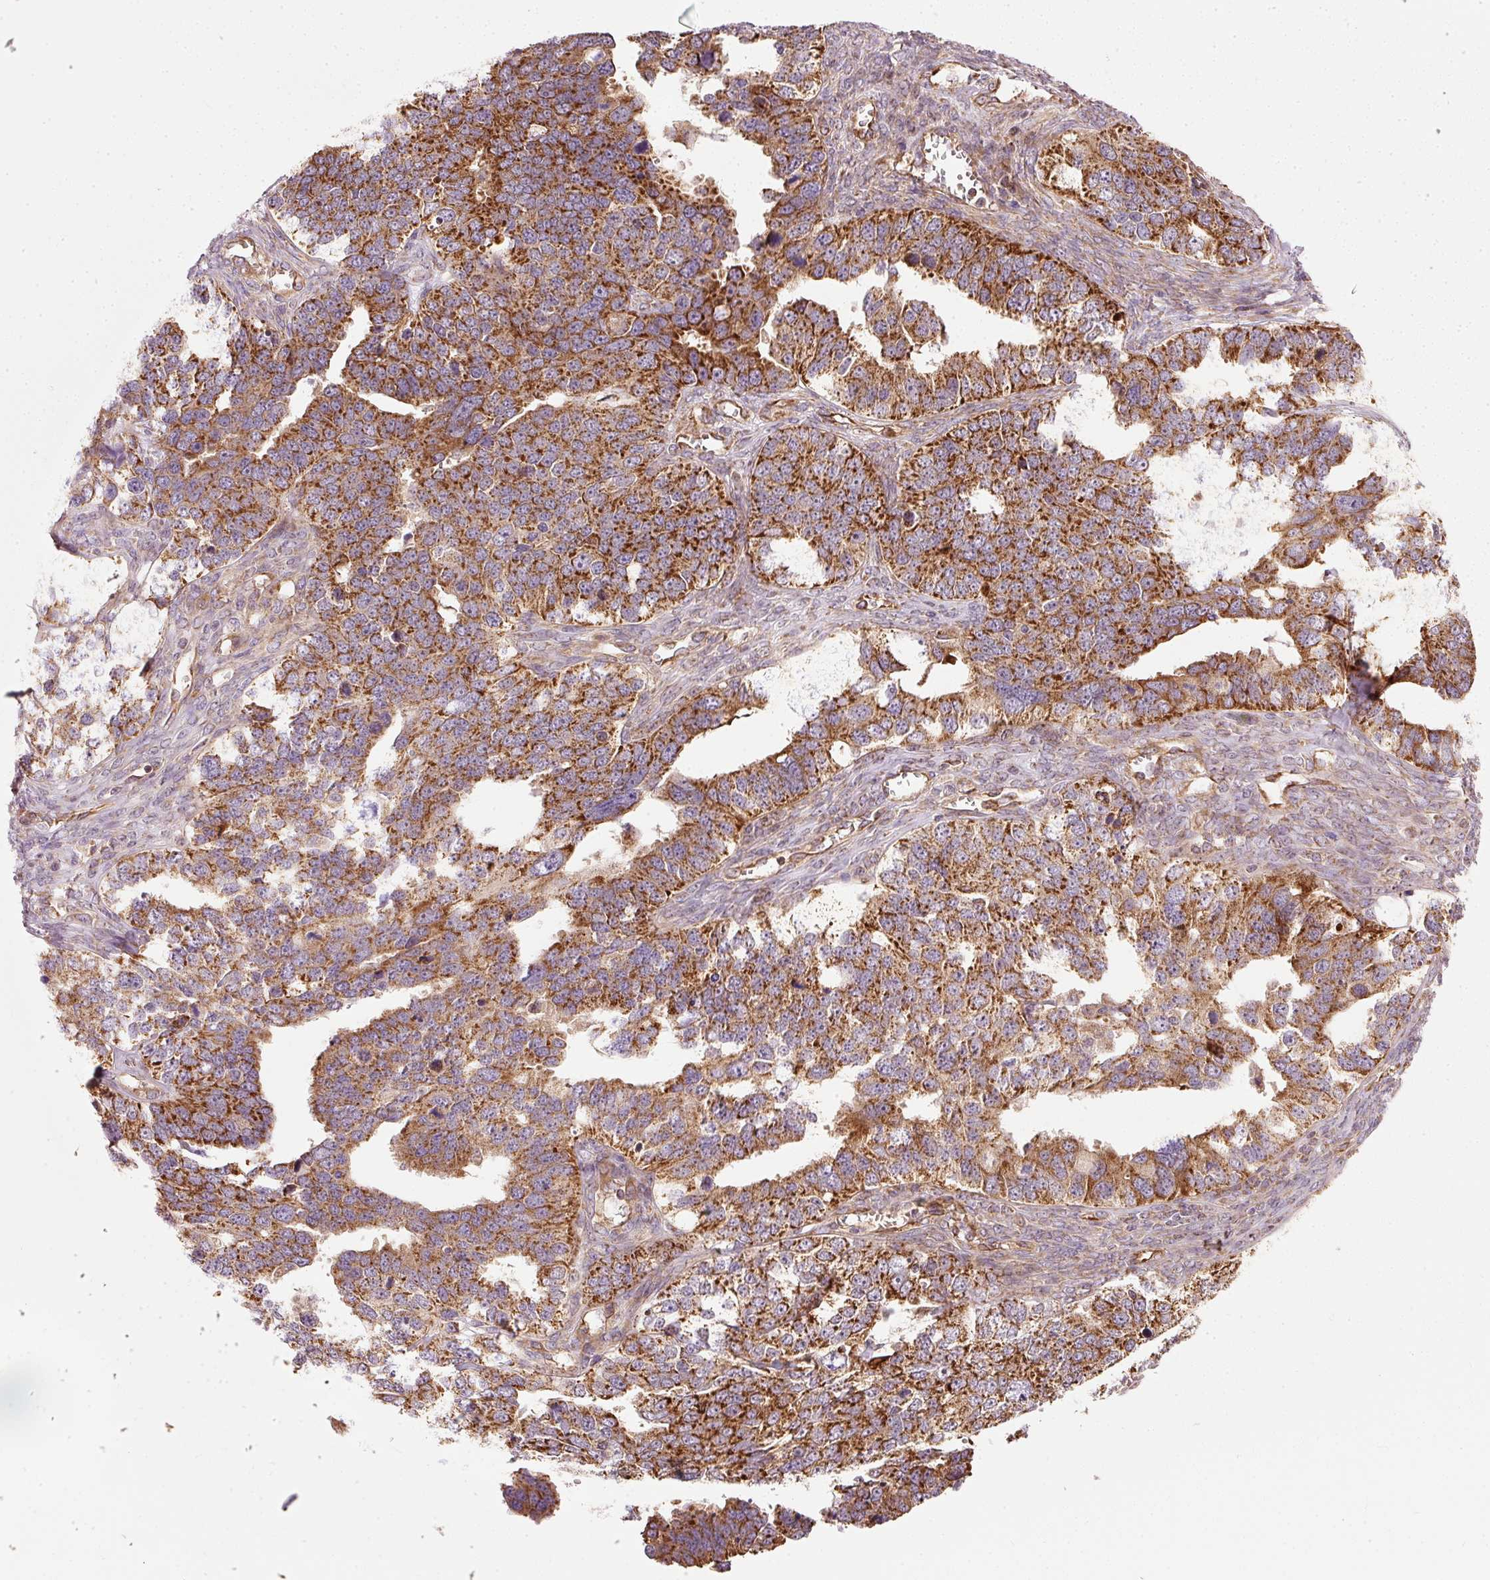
{"staining": {"intensity": "strong", "quantity": ">75%", "location": "cytoplasmic/membranous"}, "tissue": "ovarian cancer", "cell_type": "Tumor cells", "image_type": "cancer", "snomed": [{"axis": "morphology", "description": "Cystadenocarcinoma, serous, NOS"}, {"axis": "topography", "description": "Ovary"}], "caption": "Protein expression analysis of human serous cystadenocarcinoma (ovarian) reveals strong cytoplasmic/membranous staining in about >75% of tumor cells.", "gene": "ISCU", "patient": {"sex": "female", "age": 76}}